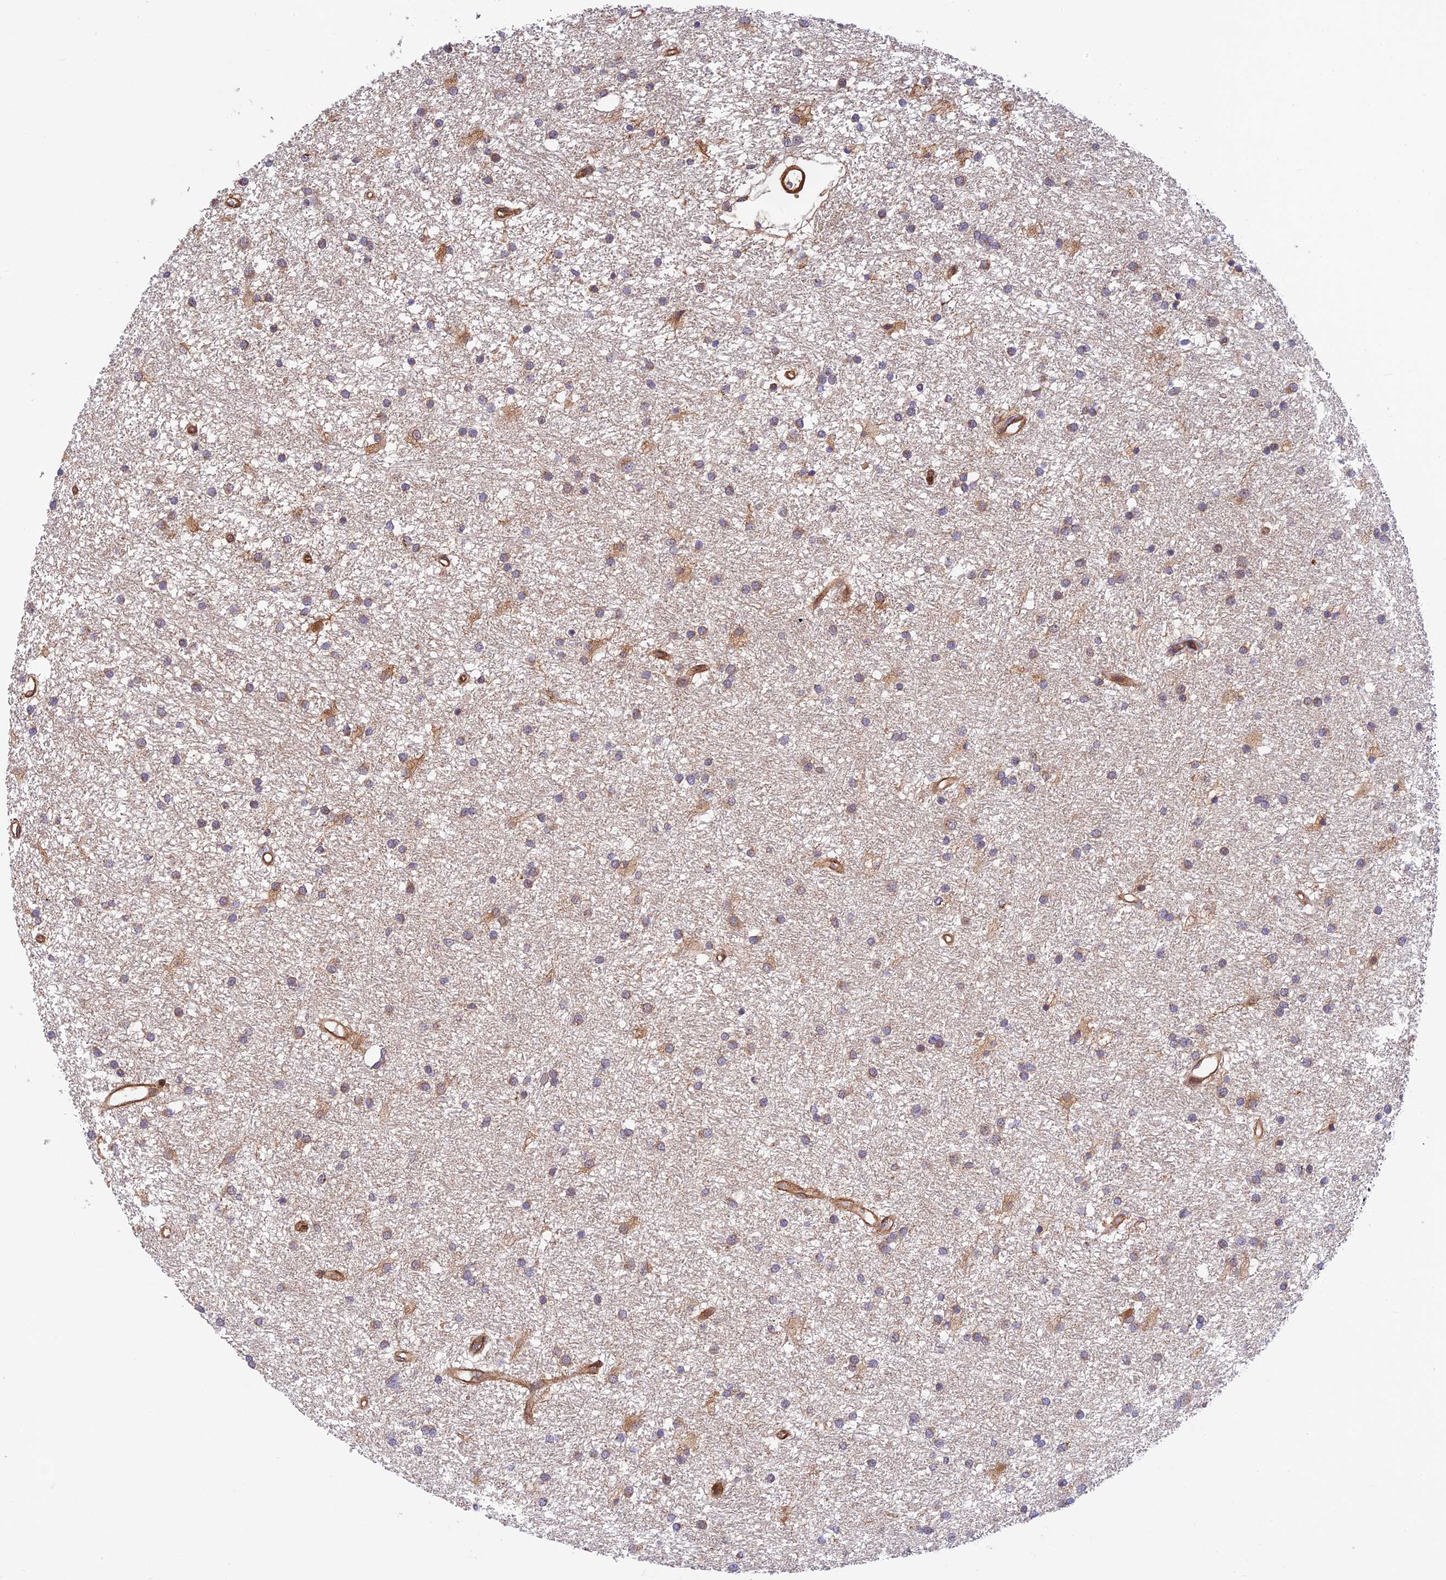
{"staining": {"intensity": "weak", "quantity": "25%-75%", "location": "cytoplasmic/membranous"}, "tissue": "glioma", "cell_type": "Tumor cells", "image_type": "cancer", "snomed": [{"axis": "morphology", "description": "Glioma, malignant, High grade"}, {"axis": "topography", "description": "Brain"}], "caption": "Weak cytoplasmic/membranous protein positivity is seen in approximately 25%-75% of tumor cells in malignant high-grade glioma.", "gene": "EVI5L", "patient": {"sex": "male", "age": 77}}